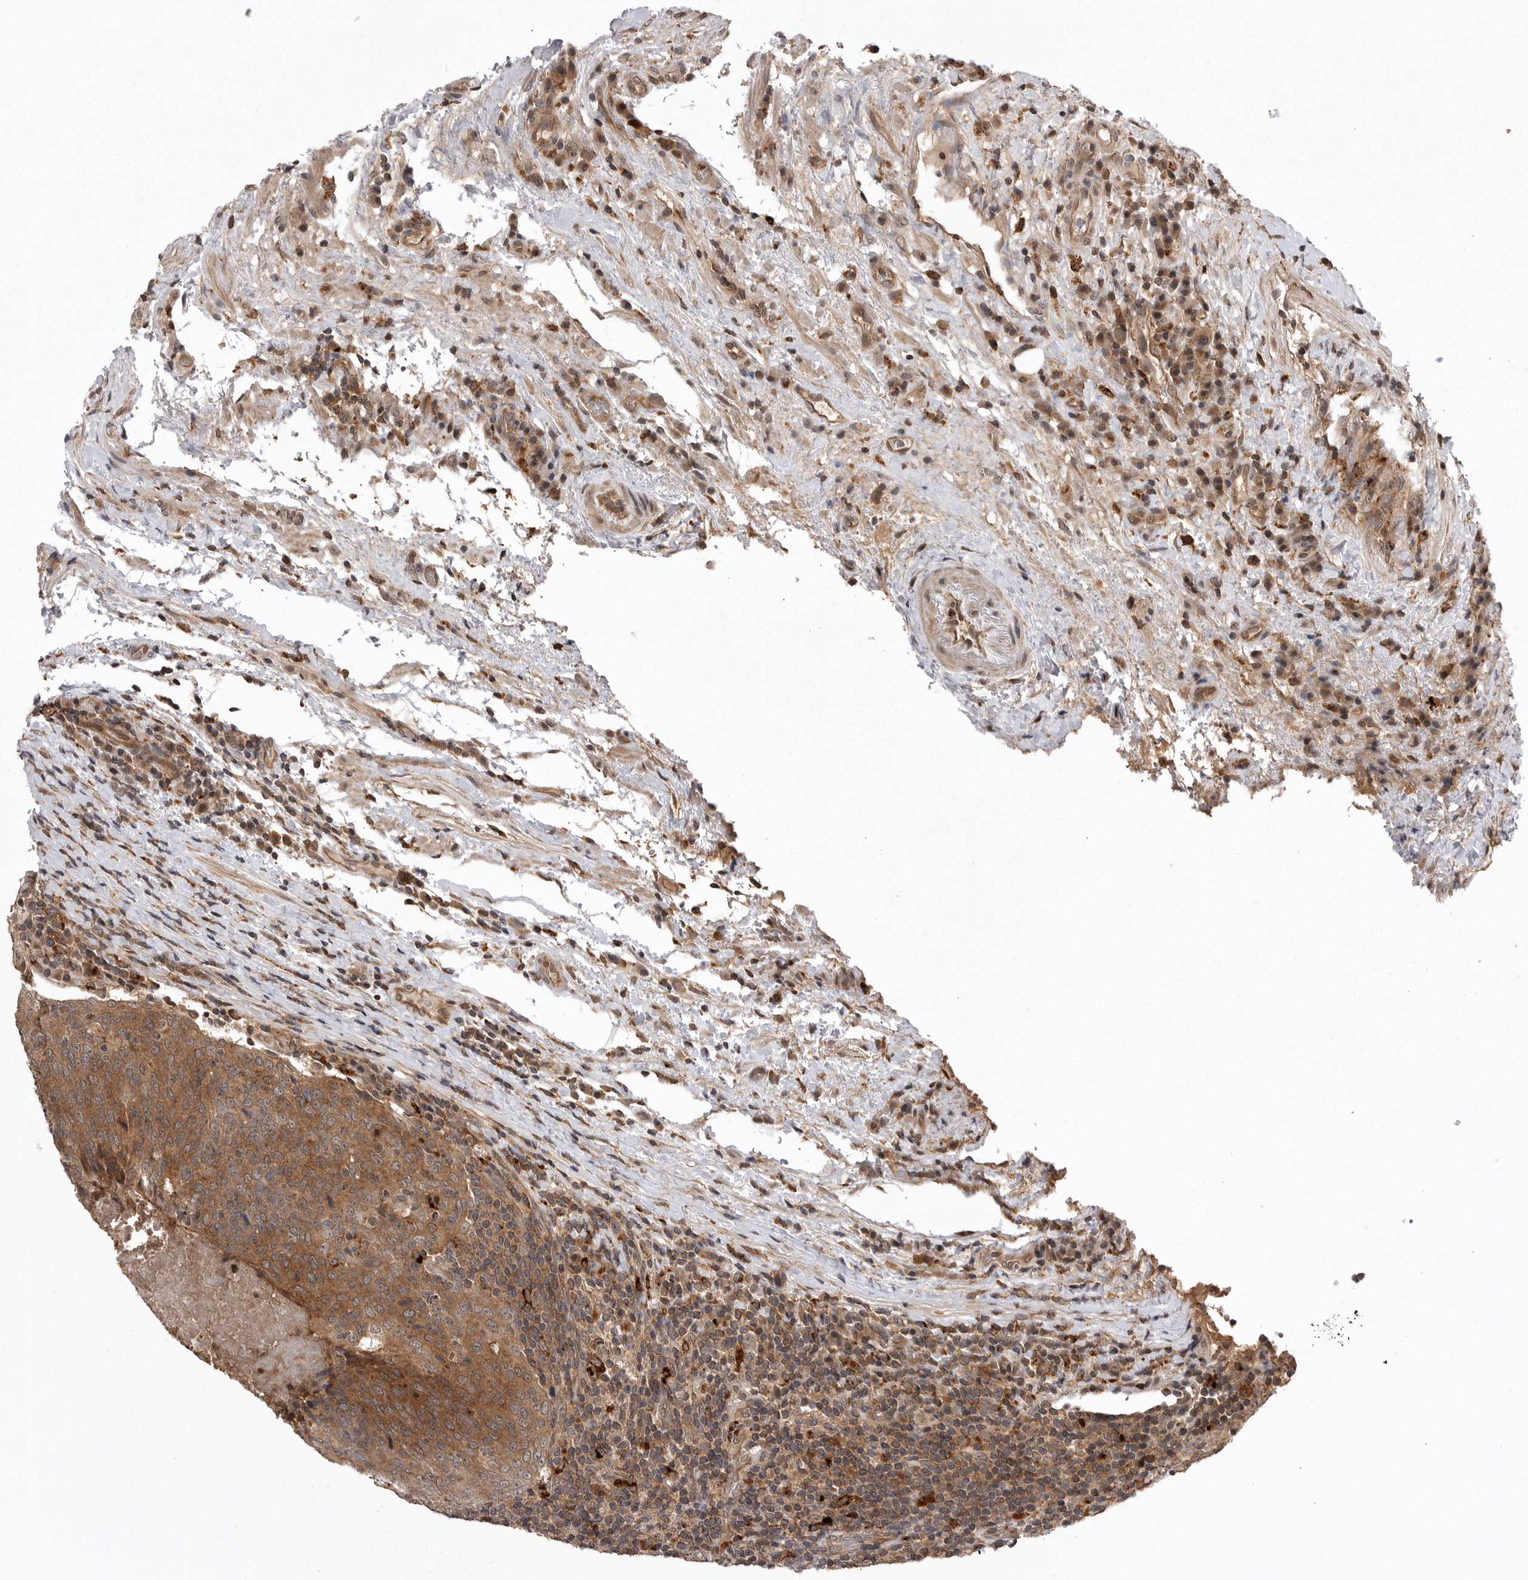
{"staining": {"intensity": "moderate", "quantity": ">75%", "location": "cytoplasmic/membranous"}, "tissue": "head and neck cancer", "cell_type": "Tumor cells", "image_type": "cancer", "snomed": [{"axis": "morphology", "description": "Squamous cell carcinoma, NOS"}, {"axis": "morphology", "description": "Squamous cell carcinoma, metastatic, NOS"}, {"axis": "topography", "description": "Lymph node"}, {"axis": "topography", "description": "Head-Neck"}], "caption": "An image of human head and neck cancer (squamous cell carcinoma) stained for a protein reveals moderate cytoplasmic/membranous brown staining in tumor cells.", "gene": "AOAH", "patient": {"sex": "male", "age": 62}}